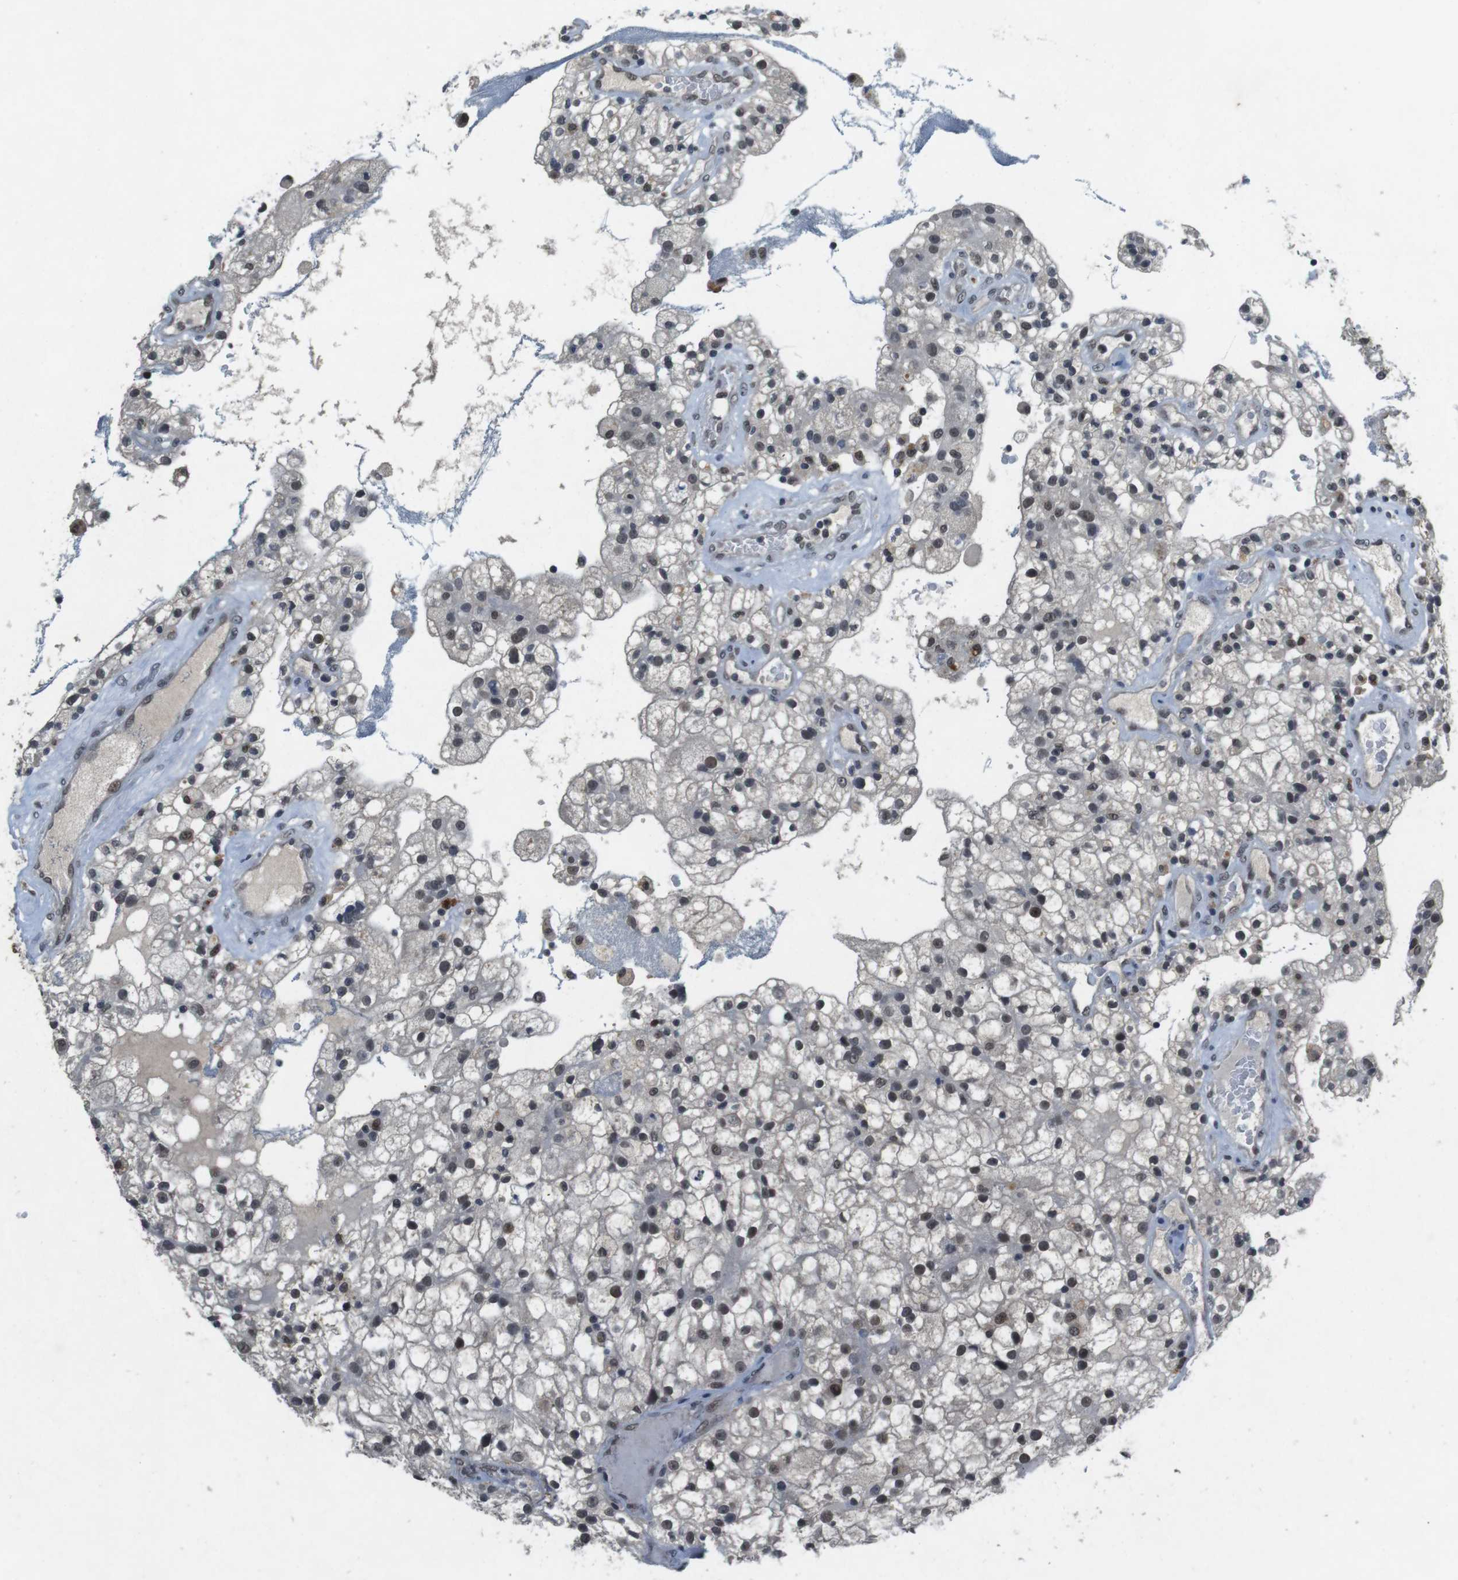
{"staining": {"intensity": "moderate", "quantity": ">75%", "location": "nuclear"}, "tissue": "renal cancer", "cell_type": "Tumor cells", "image_type": "cancer", "snomed": [{"axis": "morphology", "description": "Adenocarcinoma, NOS"}, {"axis": "topography", "description": "Kidney"}], "caption": "Moderate nuclear staining for a protein is appreciated in about >75% of tumor cells of renal adenocarcinoma using IHC.", "gene": "USP7", "patient": {"sex": "female", "age": 52}}